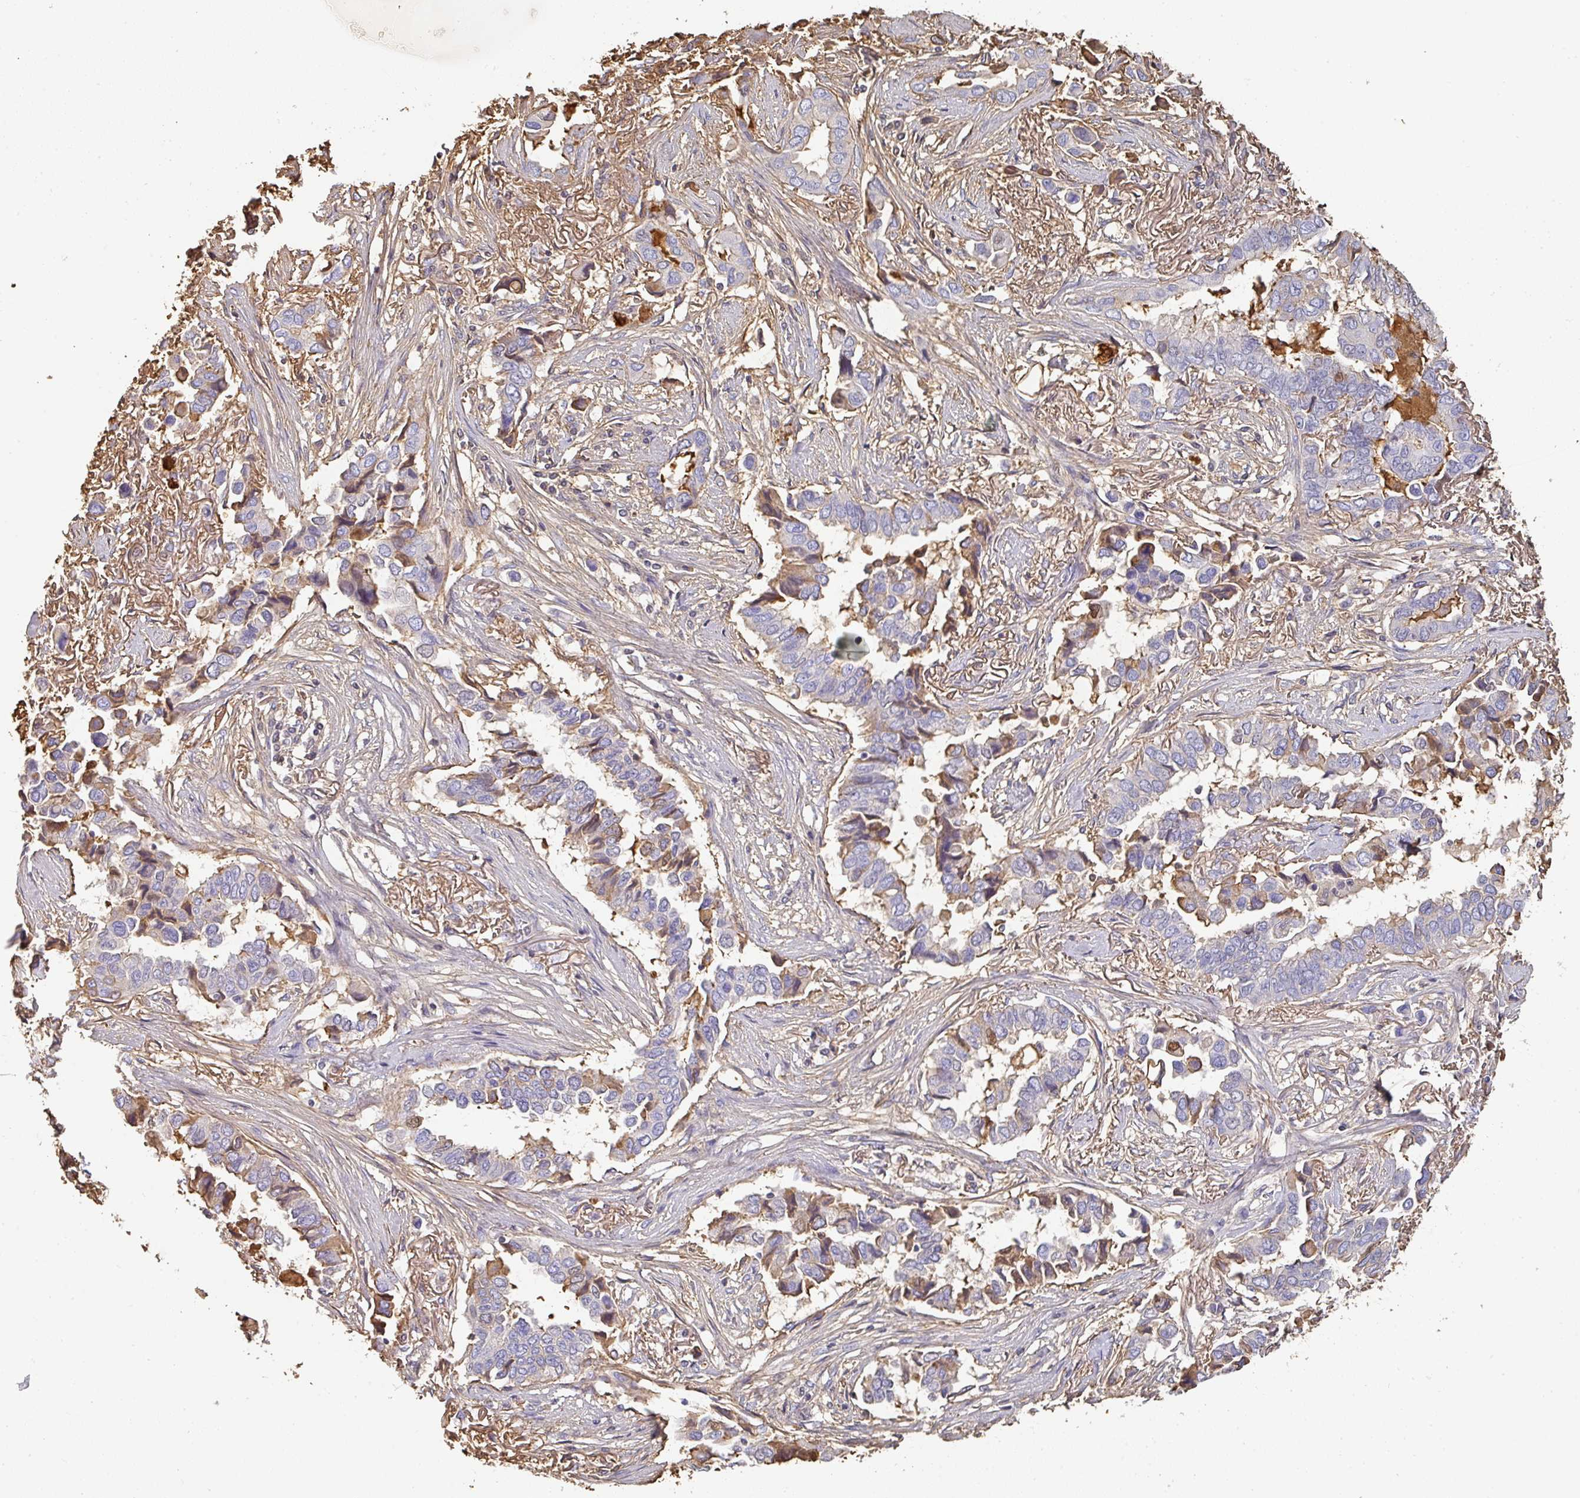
{"staining": {"intensity": "weak", "quantity": "<25%", "location": "cytoplasmic/membranous"}, "tissue": "lung cancer", "cell_type": "Tumor cells", "image_type": "cancer", "snomed": [{"axis": "morphology", "description": "Adenocarcinoma, NOS"}, {"axis": "topography", "description": "Lung"}], "caption": "High power microscopy micrograph of an immunohistochemistry micrograph of lung cancer (adenocarcinoma), revealing no significant staining in tumor cells.", "gene": "ALB", "patient": {"sex": "female", "age": 76}}